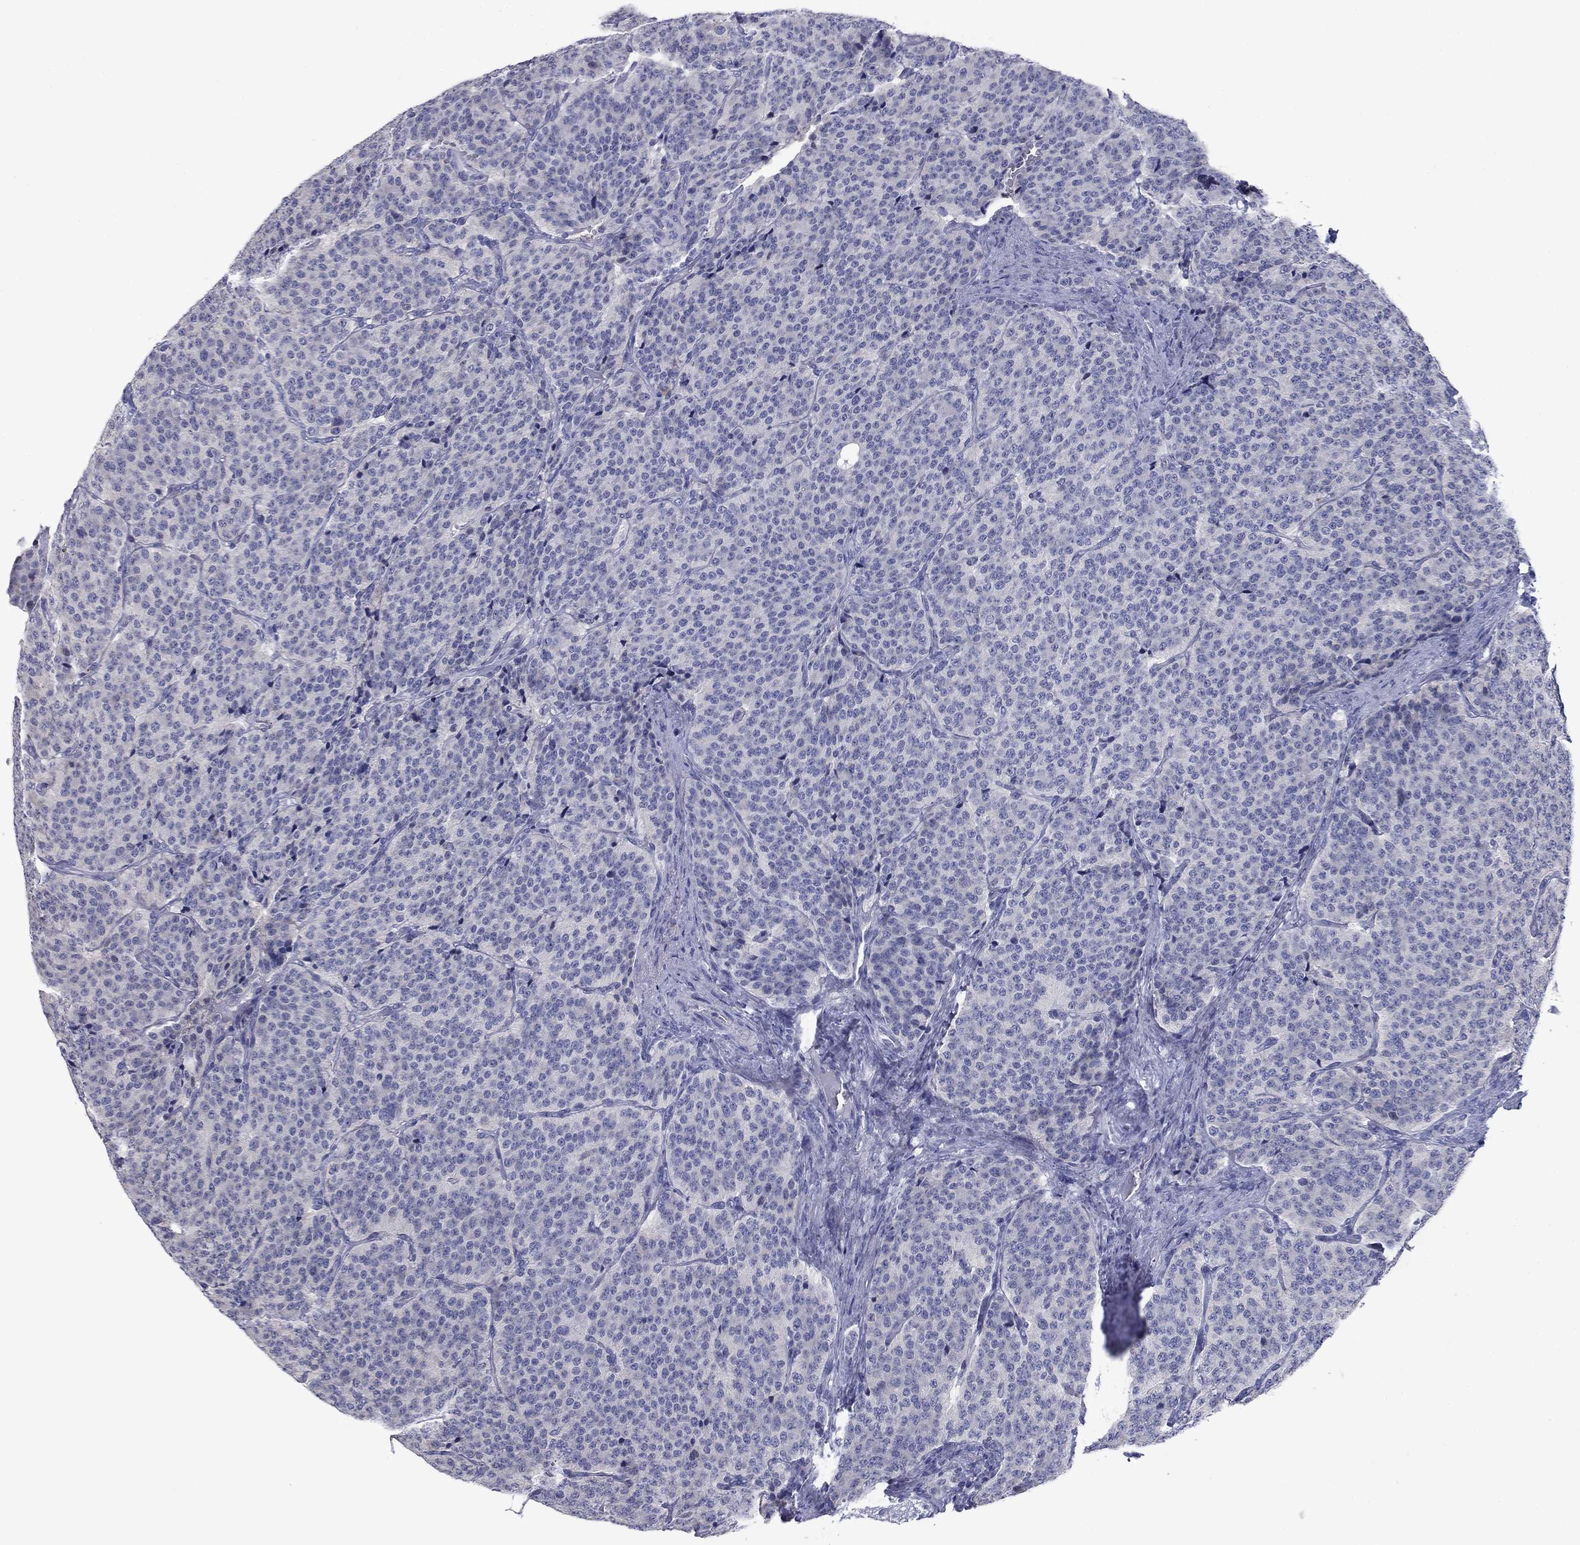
{"staining": {"intensity": "negative", "quantity": "none", "location": "none"}, "tissue": "carcinoid", "cell_type": "Tumor cells", "image_type": "cancer", "snomed": [{"axis": "morphology", "description": "Carcinoid, malignant, NOS"}, {"axis": "topography", "description": "Small intestine"}], "caption": "Tumor cells are negative for protein expression in human carcinoid (malignant).", "gene": "GRK7", "patient": {"sex": "female", "age": 58}}